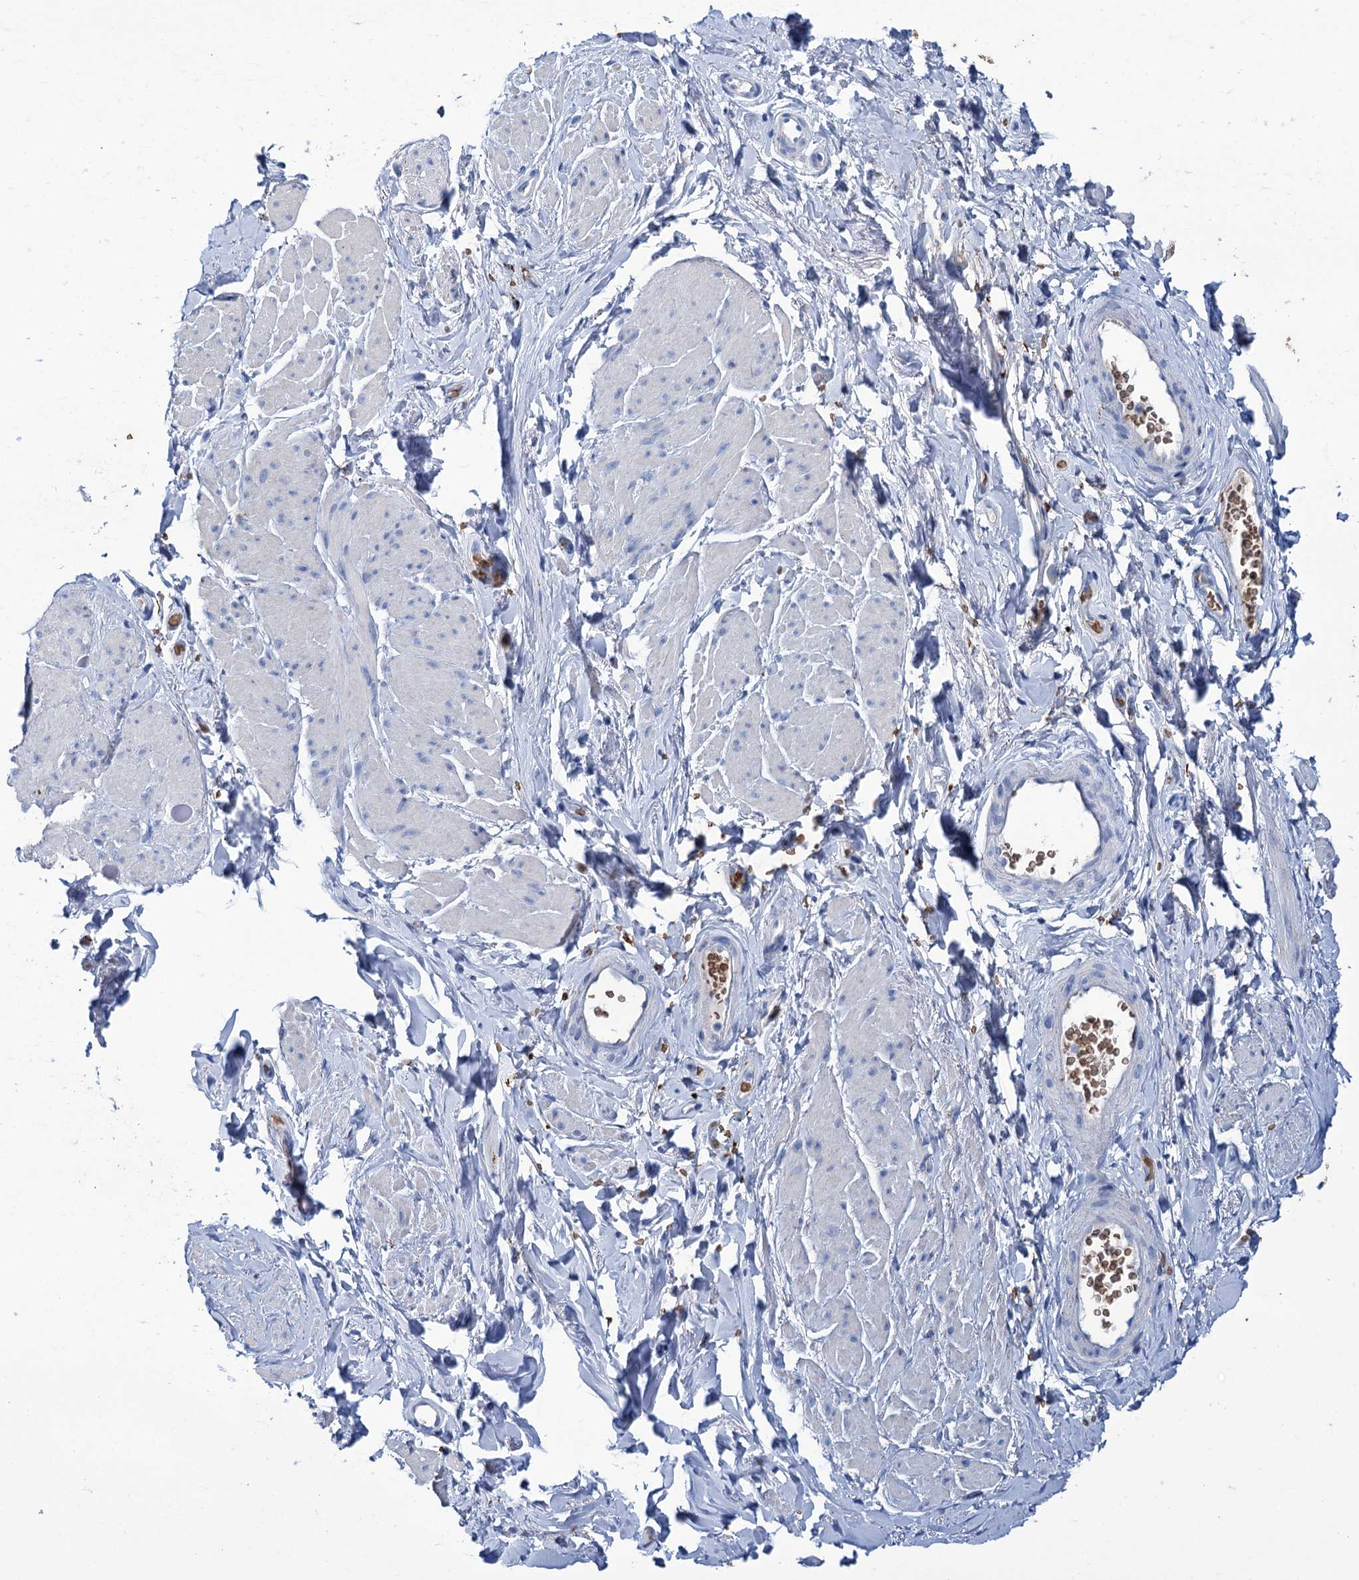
{"staining": {"intensity": "weak", "quantity": "<25%", "location": "cytoplasmic/membranous"}, "tissue": "smooth muscle", "cell_type": "Smooth muscle cells", "image_type": "normal", "snomed": [{"axis": "morphology", "description": "Normal tissue, NOS"}, {"axis": "topography", "description": "Smooth muscle"}, {"axis": "topography", "description": "Peripheral nerve tissue"}], "caption": "High power microscopy photomicrograph of an IHC histopathology image of unremarkable smooth muscle, revealing no significant staining in smooth muscle cells. (Stains: DAB (3,3'-diaminobenzidine) immunohistochemistry (IHC) with hematoxylin counter stain, Microscopy: brightfield microscopy at high magnification).", "gene": "RPUSD3", "patient": {"sex": "male", "age": 69}}